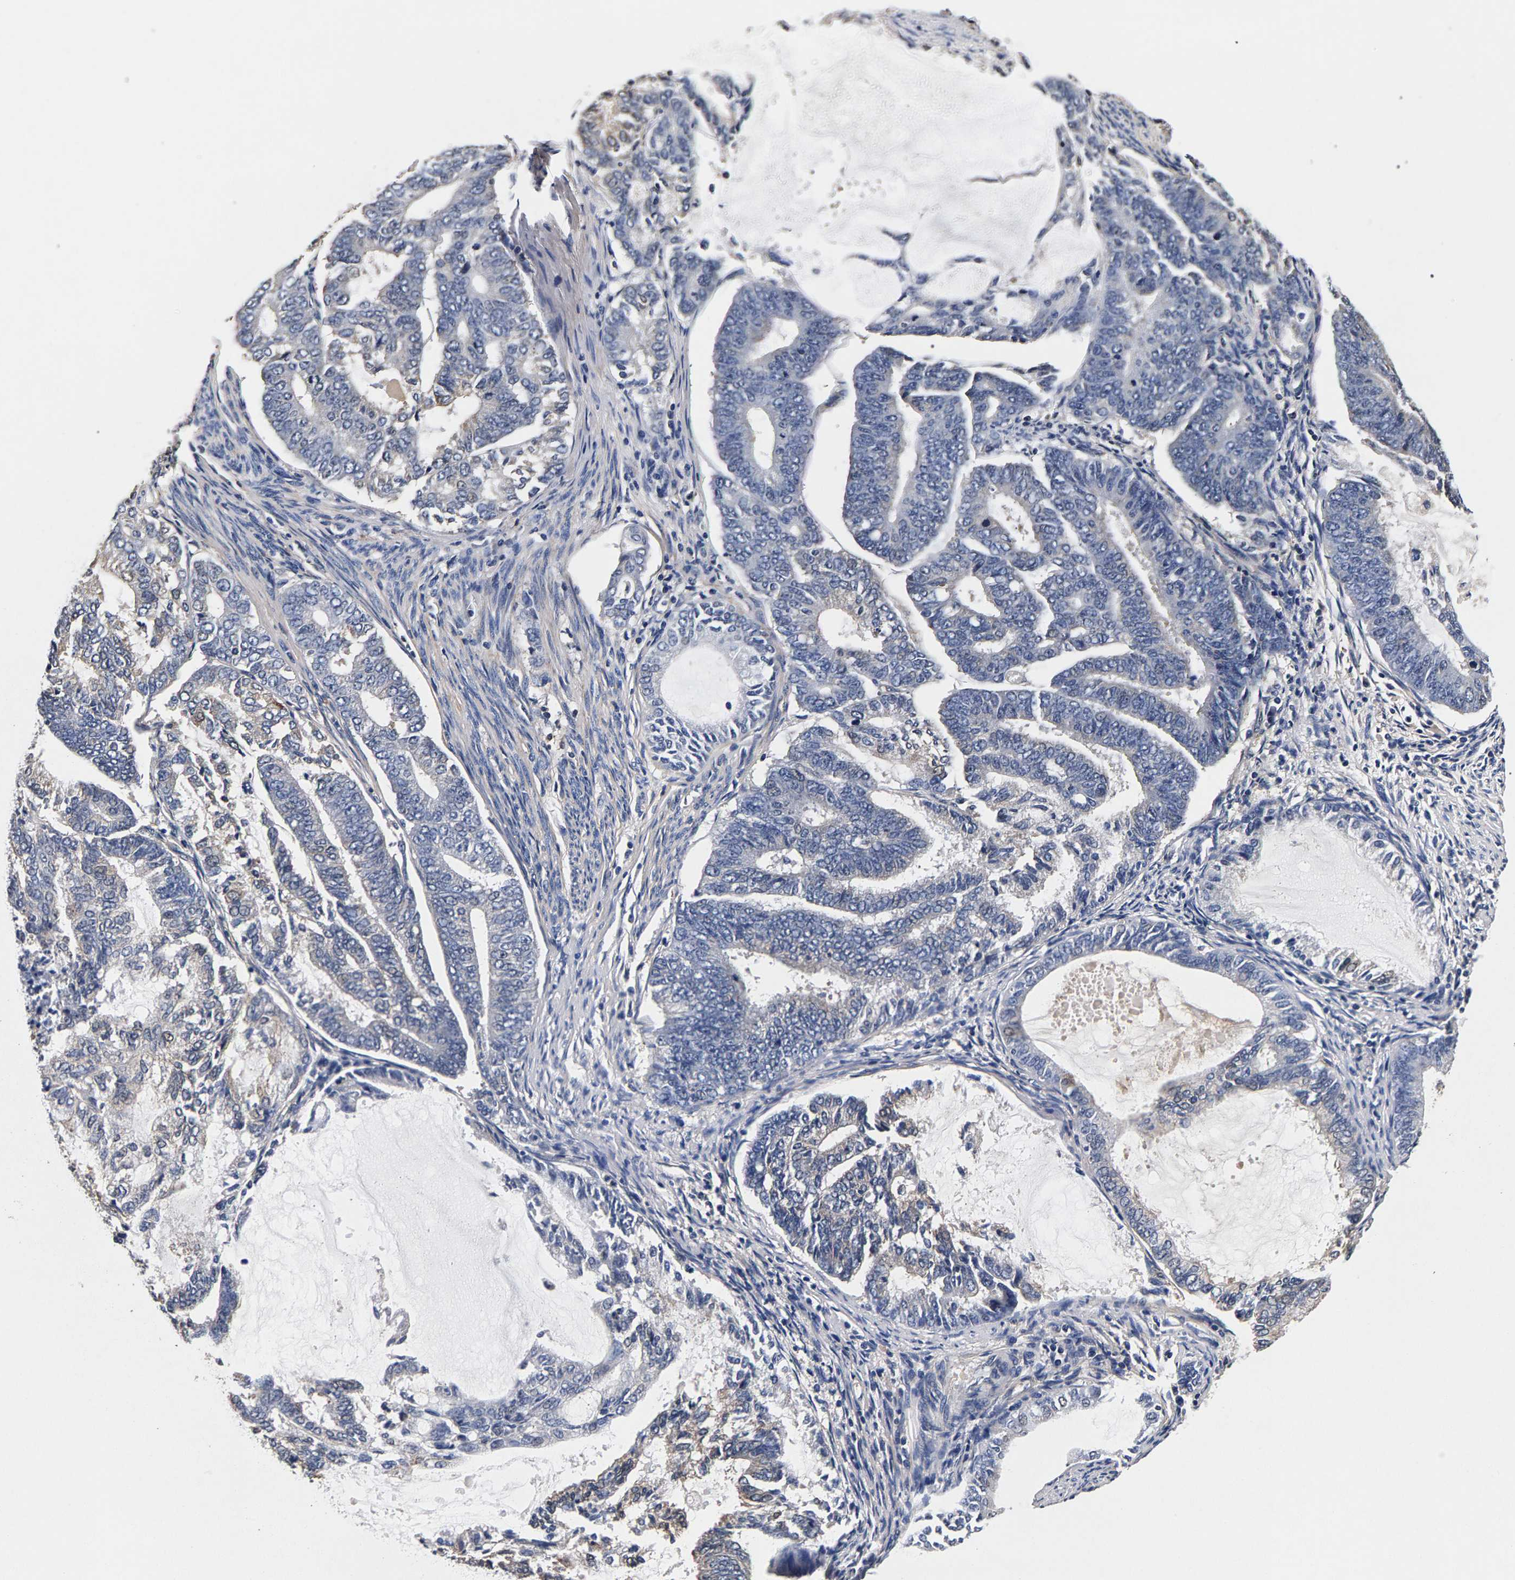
{"staining": {"intensity": "weak", "quantity": "<25%", "location": "cytoplasmic/membranous"}, "tissue": "endometrial cancer", "cell_type": "Tumor cells", "image_type": "cancer", "snomed": [{"axis": "morphology", "description": "Adenocarcinoma, NOS"}, {"axis": "topography", "description": "Endometrium"}], "caption": "Tumor cells are negative for protein expression in human endometrial cancer (adenocarcinoma).", "gene": "MARCHF7", "patient": {"sex": "female", "age": 86}}